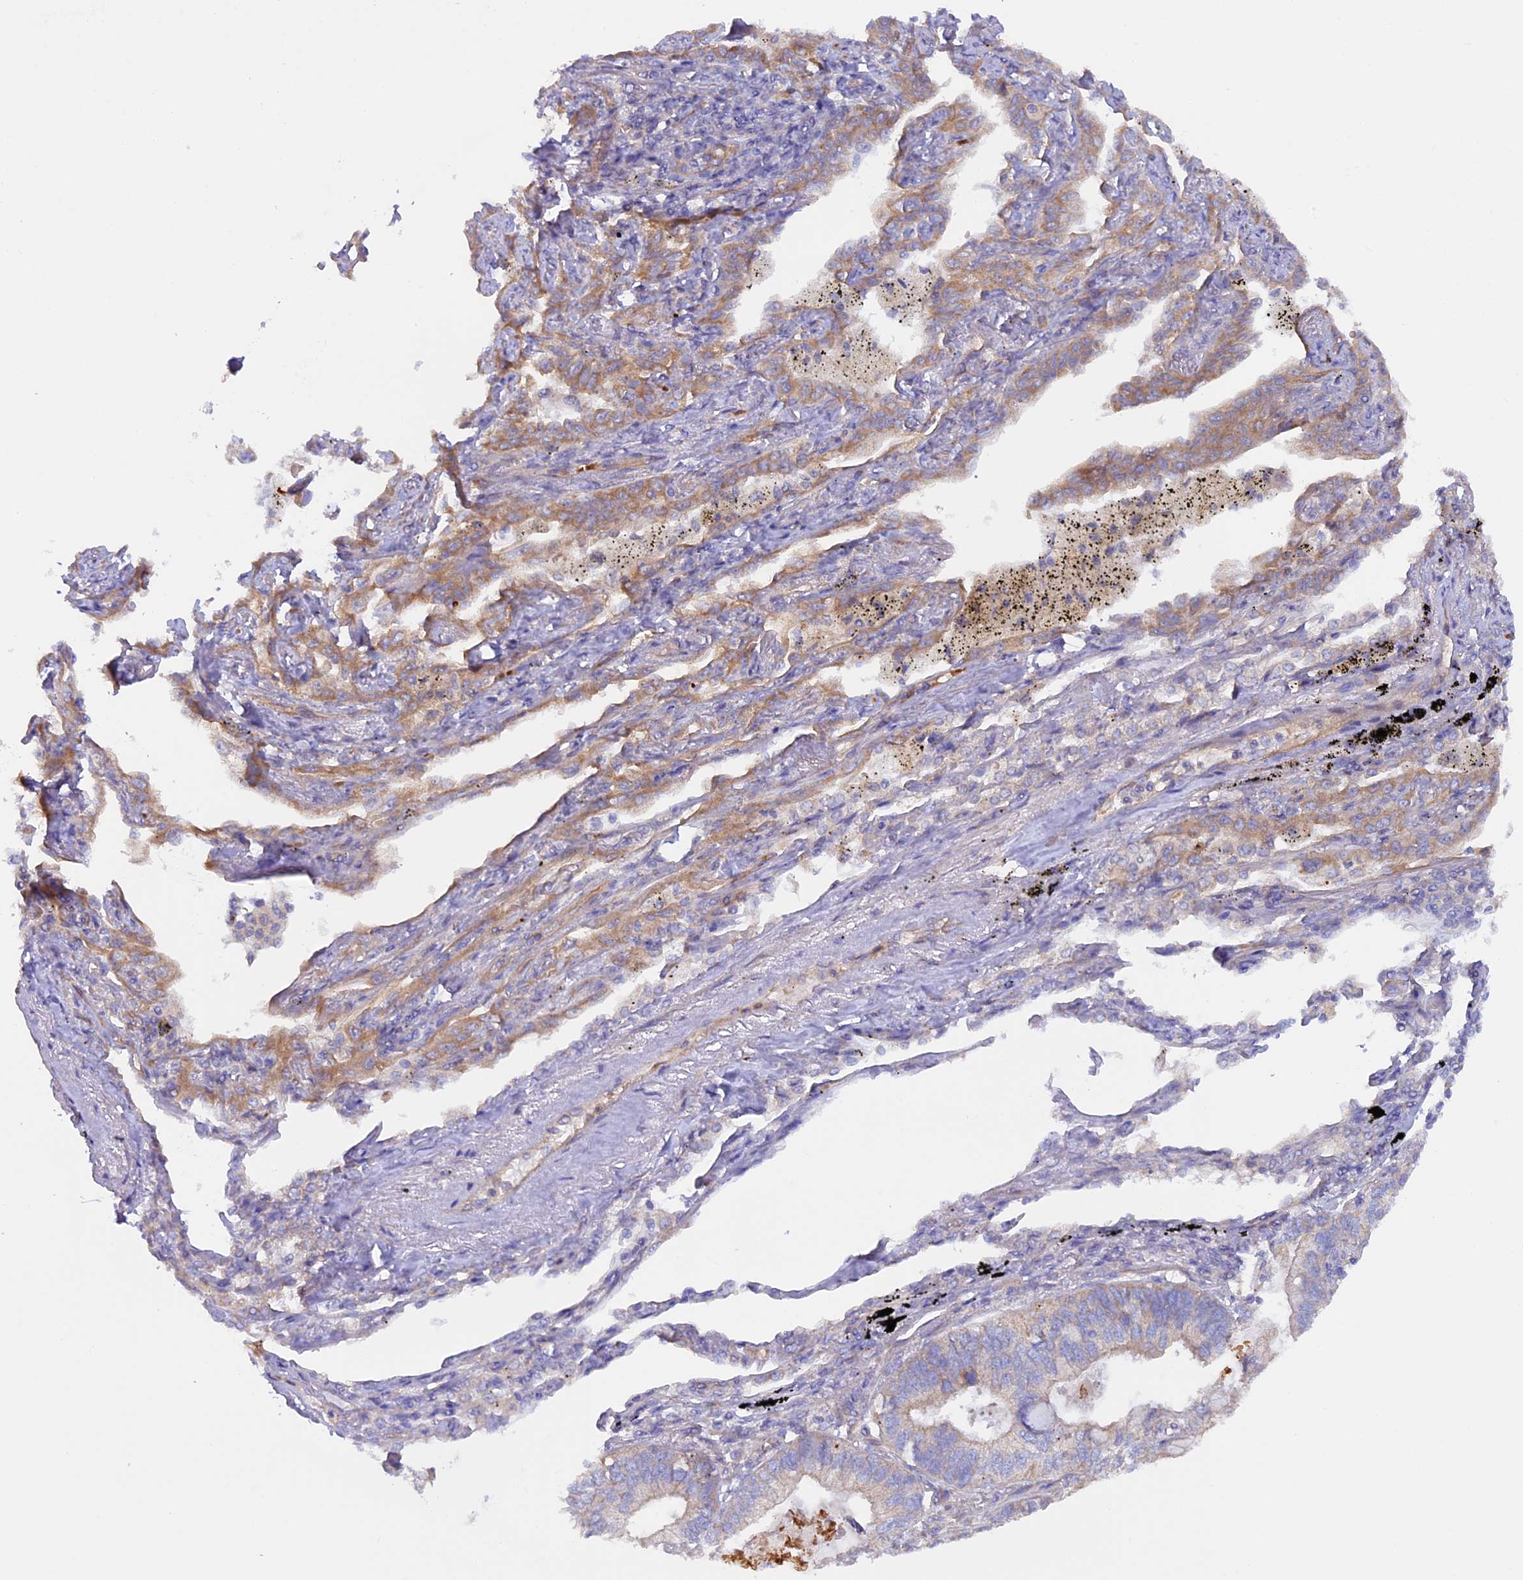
{"staining": {"intensity": "moderate", "quantity": ">75%", "location": "cytoplasmic/membranous"}, "tissue": "lung cancer", "cell_type": "Tumor cells", "image_type": "cancer", "snomed": [{"axis": "morphology", "description": "Adenocarcinoma, NOS"}, {"axis": "topography", "description": "Lung"}], "caption": "Lung cancer stained for a protein exhibits moderate cytoplasmic/membranous positivity in tumor cells.", "gene": "DUS3L", "patient": {"sex": "male", "age": 67}}